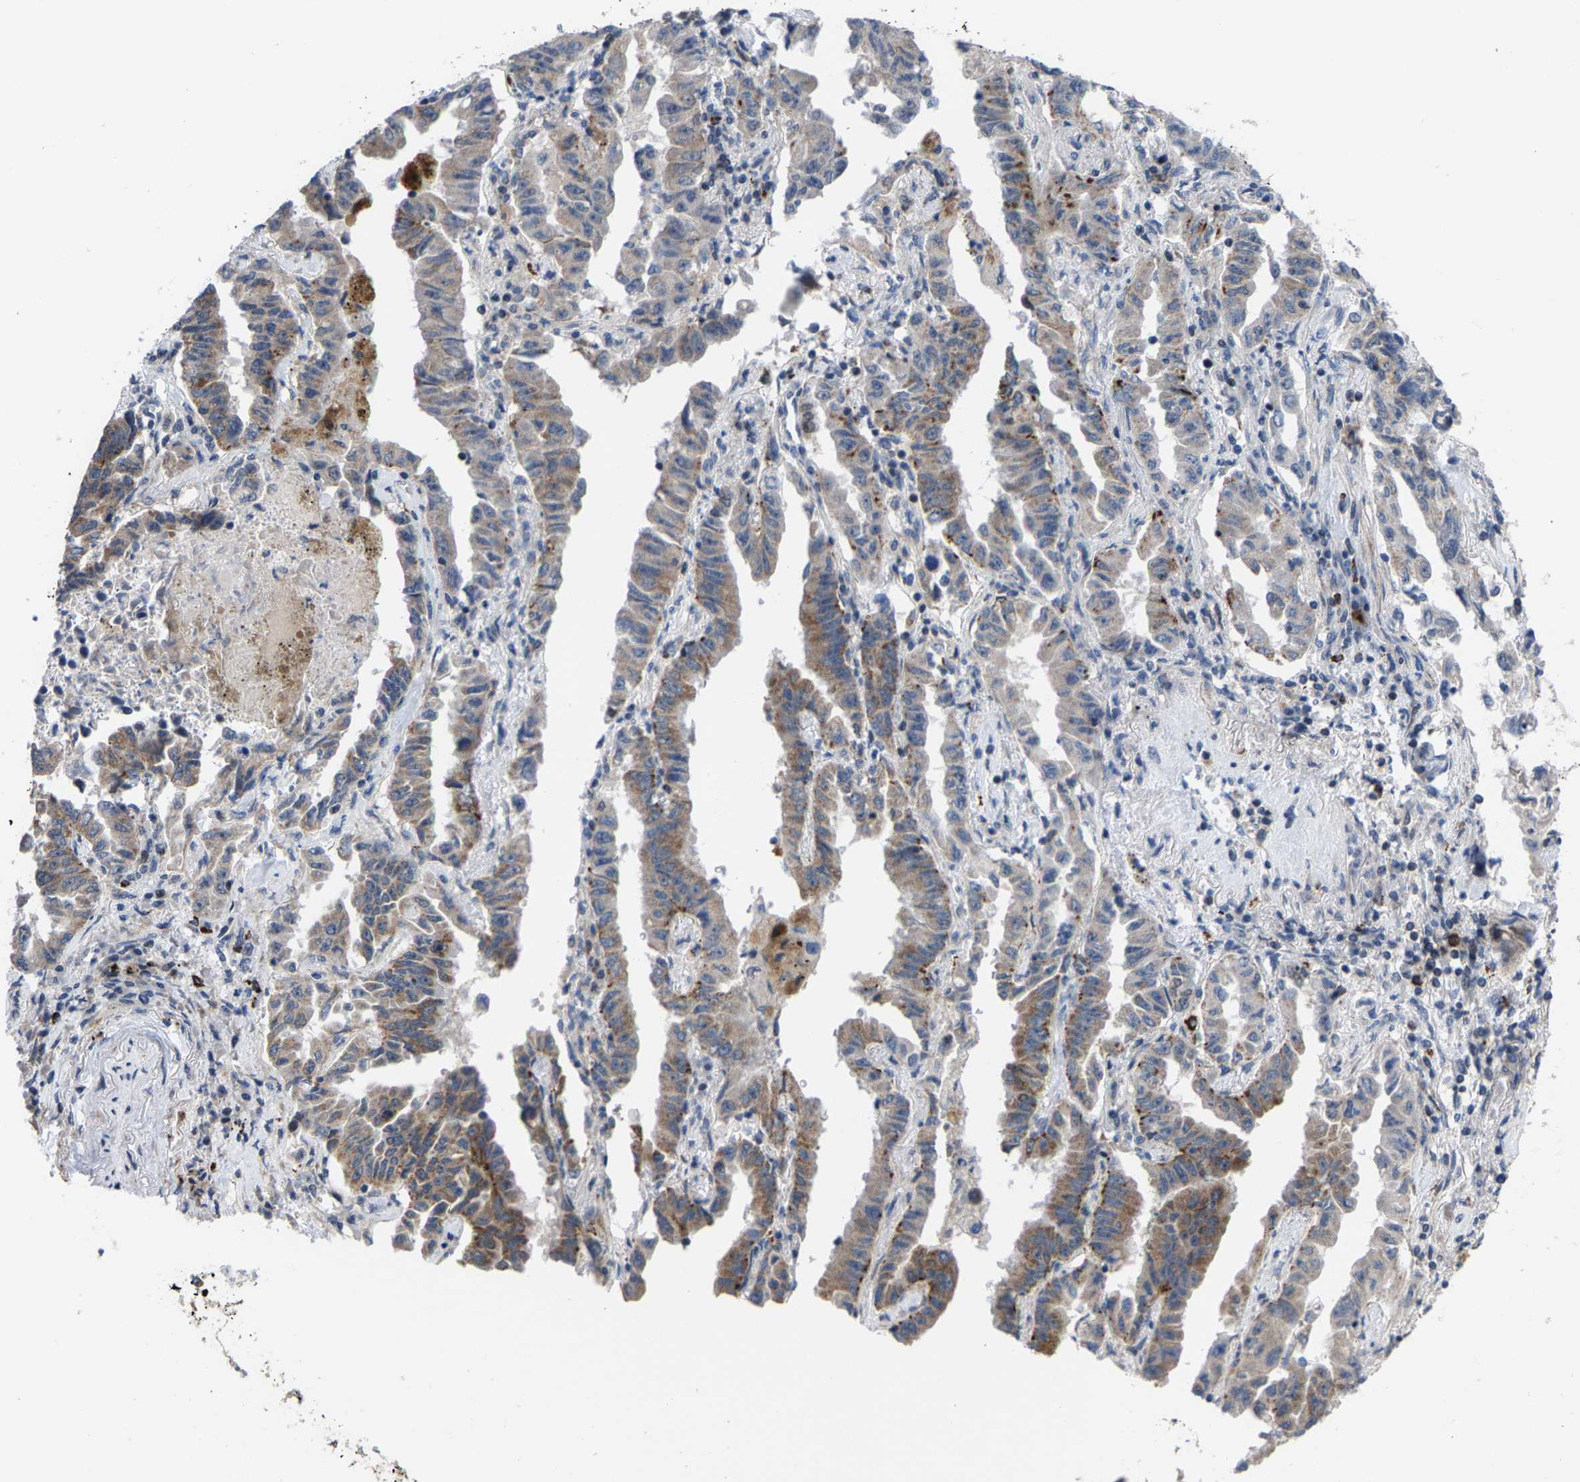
{"staining": {"intensity": "weak", "quantity": "25%-75%", "location": "cytoplasmic/membranous"}, "tissue": "lung cancer", "cell_type": "Tumor cells", "image_type": "cancer", "snomed": [{"axis": "morphology", "description": "Adenocarcinoma, NOS"}, {"axis": "topography", "description": "Lung"}], "caption": "This is an image of immunohistochemistry staining of adenocarcinoma (lung), which shows weak expression in the cytoplasmic/membranous of tumor cells.", "gene": "TDRKH", "patient": {"sex": "female", "age": 51}}